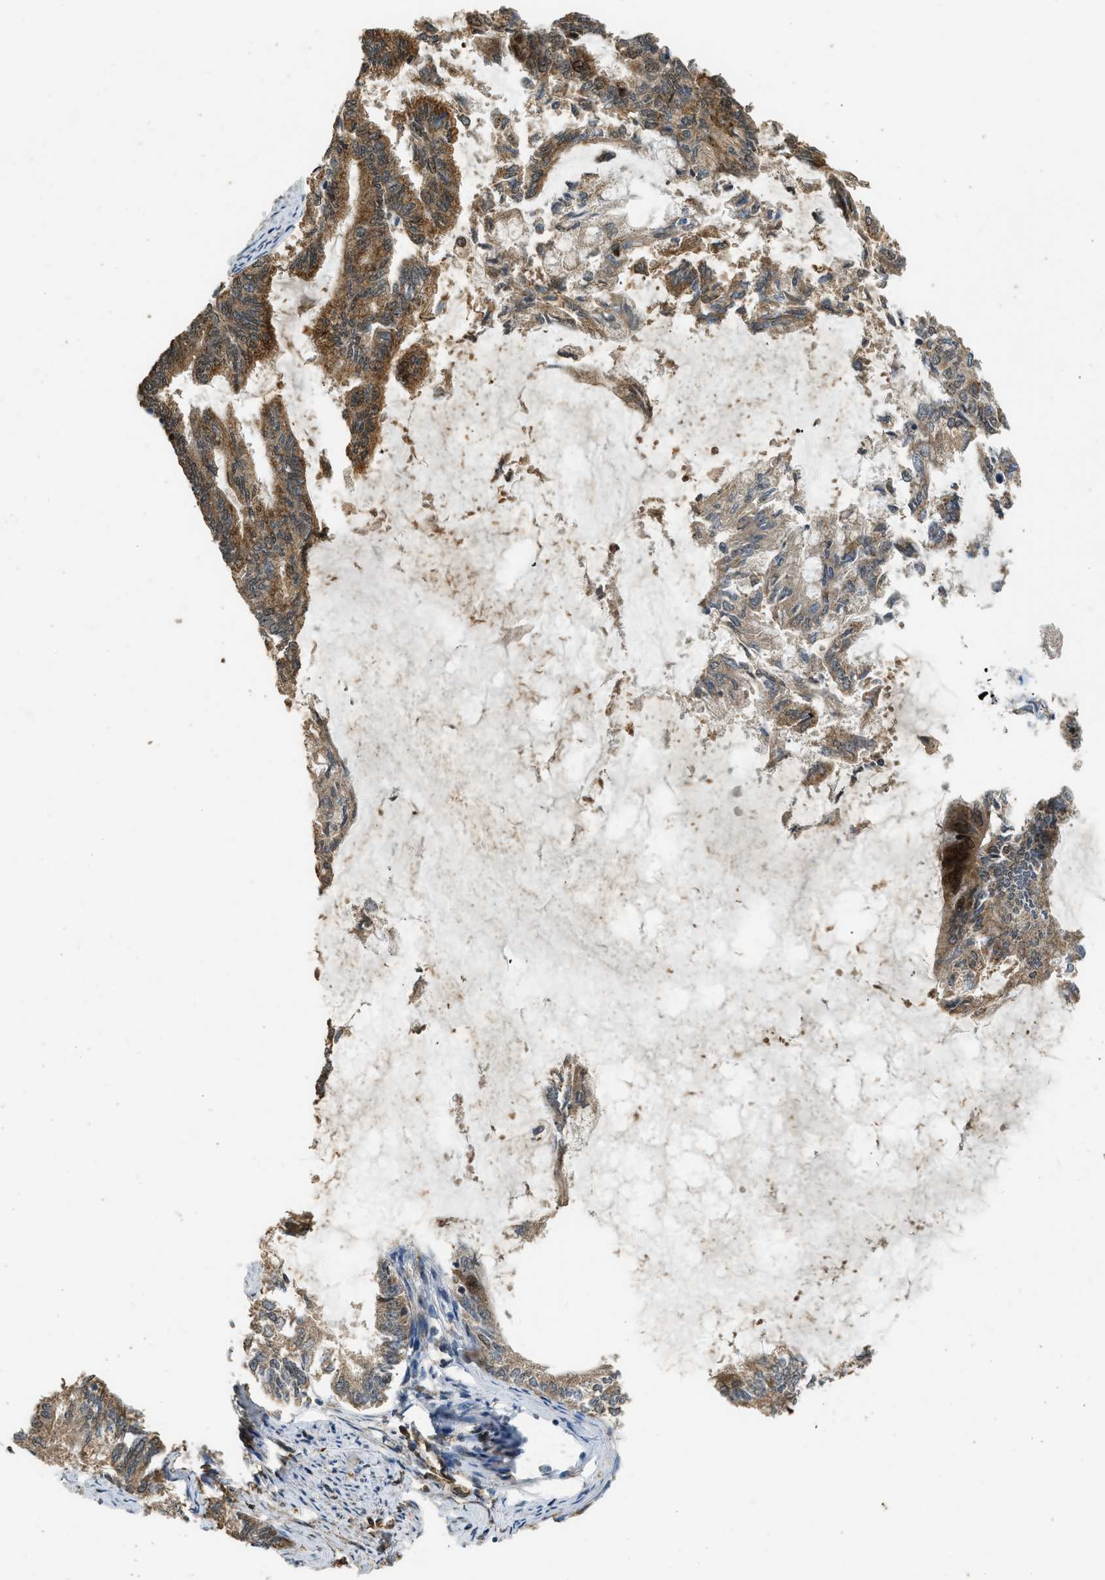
{"staining": {"intensity": "moderate", "quantity": ">75%", "location": "cytoplasmic/membranous"}, "tissue": "endometrial cancer", "cell_type": "Tumor cells", "image_type": "cancer", "snomed": [{"axis": "morphology", "description": "Adenocarcinoma, NOS"}, {"axis": "topography", "description": "Endometrium"}], "caption": "Endometrial cancer stained for a protein reveals moderate cytoplasmic/membranous positivity in tumor cells.", "gene": "GET1", "patient": {"sex": "female", "age": 86}}